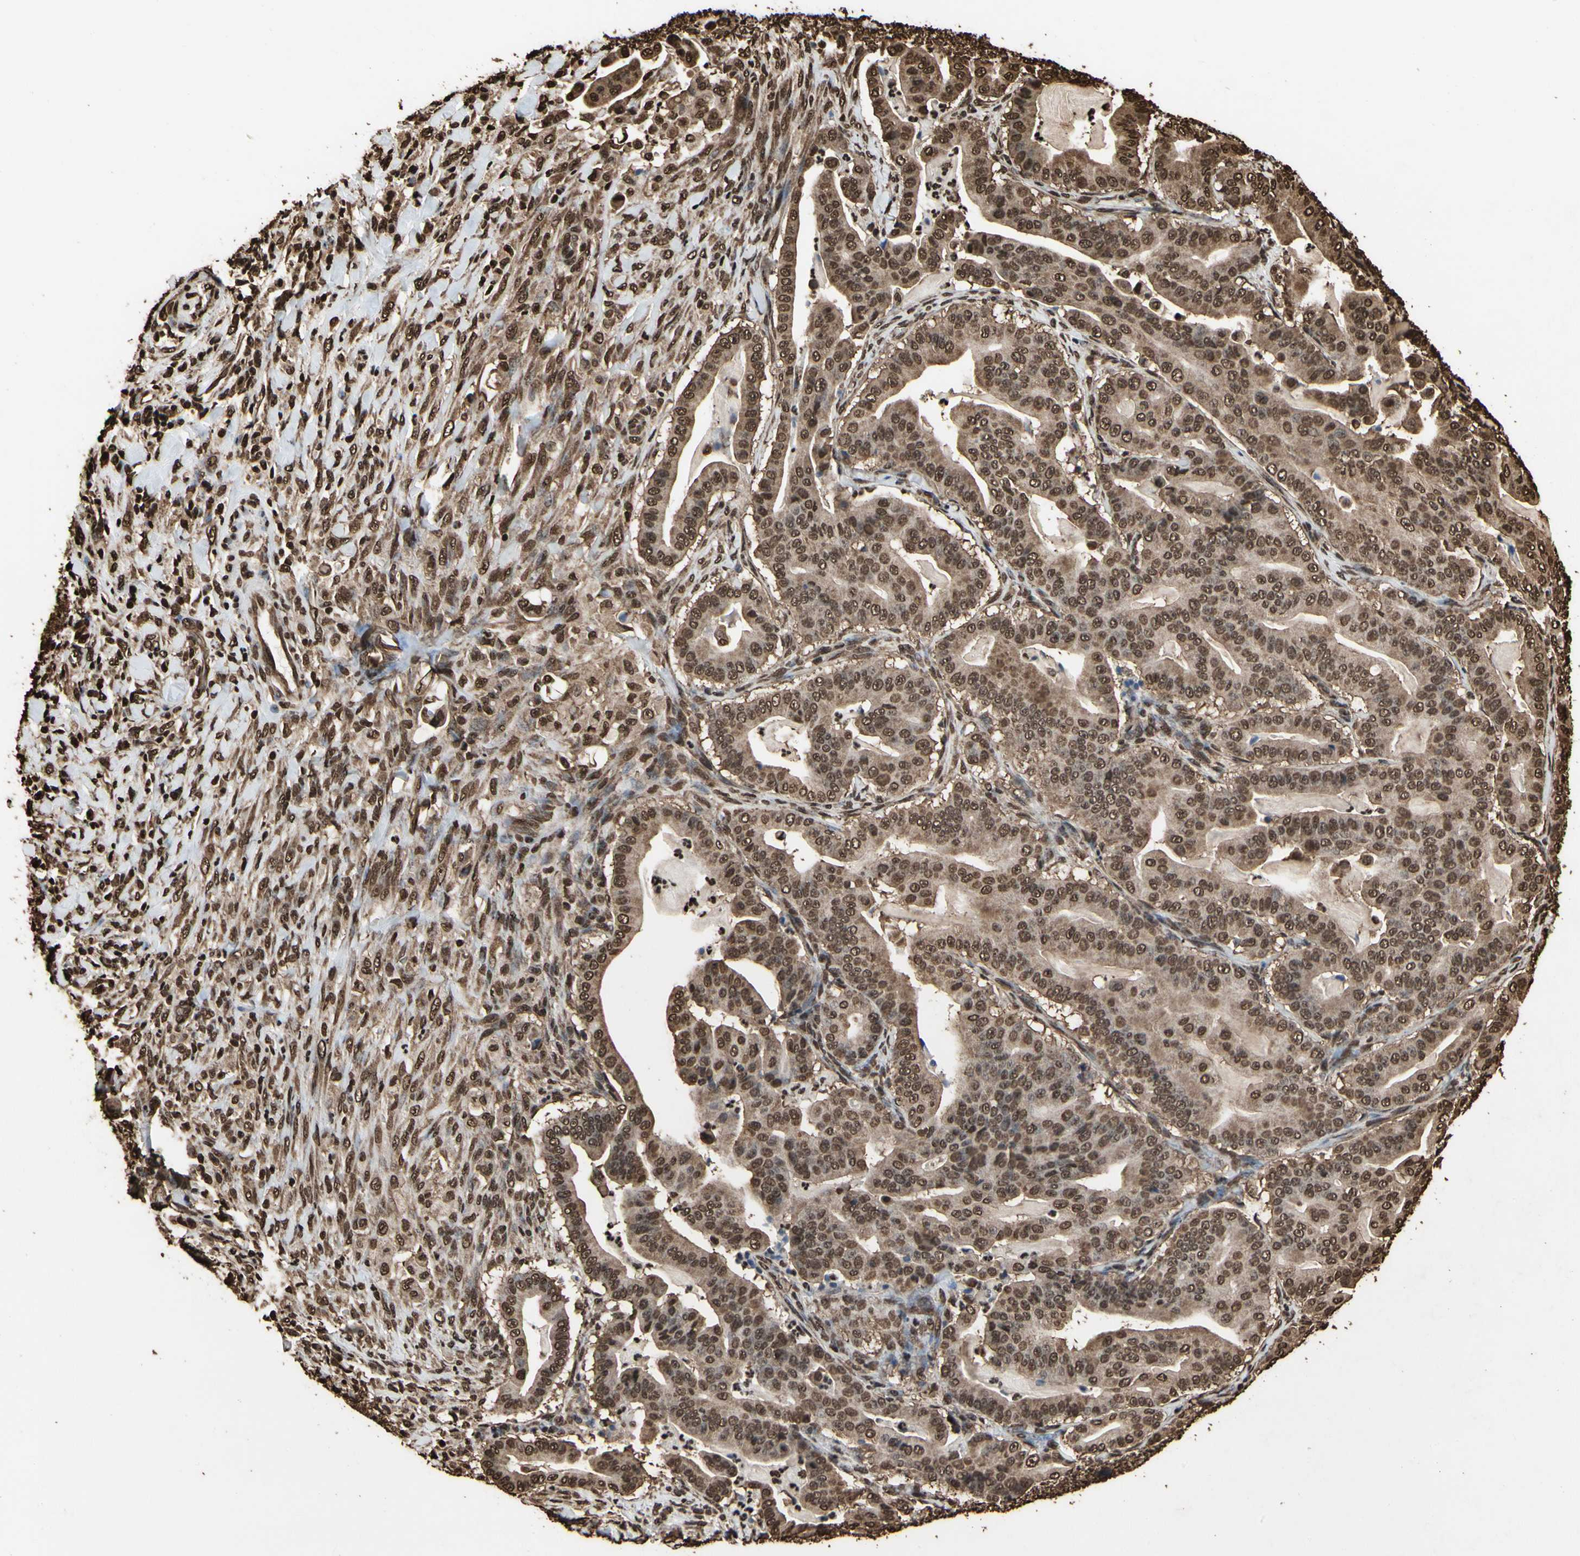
{"staining": {"intensity": "moderate", "quantity": ">75%", "location": "cytoplasmic/membranous,nuclear"}, "tissue": "pancreatic cancer", "cell_type": "Tumor cells", "image_type": "cancer", "snomed": [{"axis": "morphology", "description": "Adenocarcinoma, NOS"}, {"axis": "topography", "description": "Pancreas"}], "caption": "IHC of pancreatic cancer shows medium levels of moderate cytoplasmic/membranous and nuclear positivity in about >75% of tumor cells. Using DAB (brown) and hematoxylin (blue) stains, captured at high magnification using brightfield microscopy.", "gene": "HNRNPK", "patient": {"sex": "male", "age": 63}}